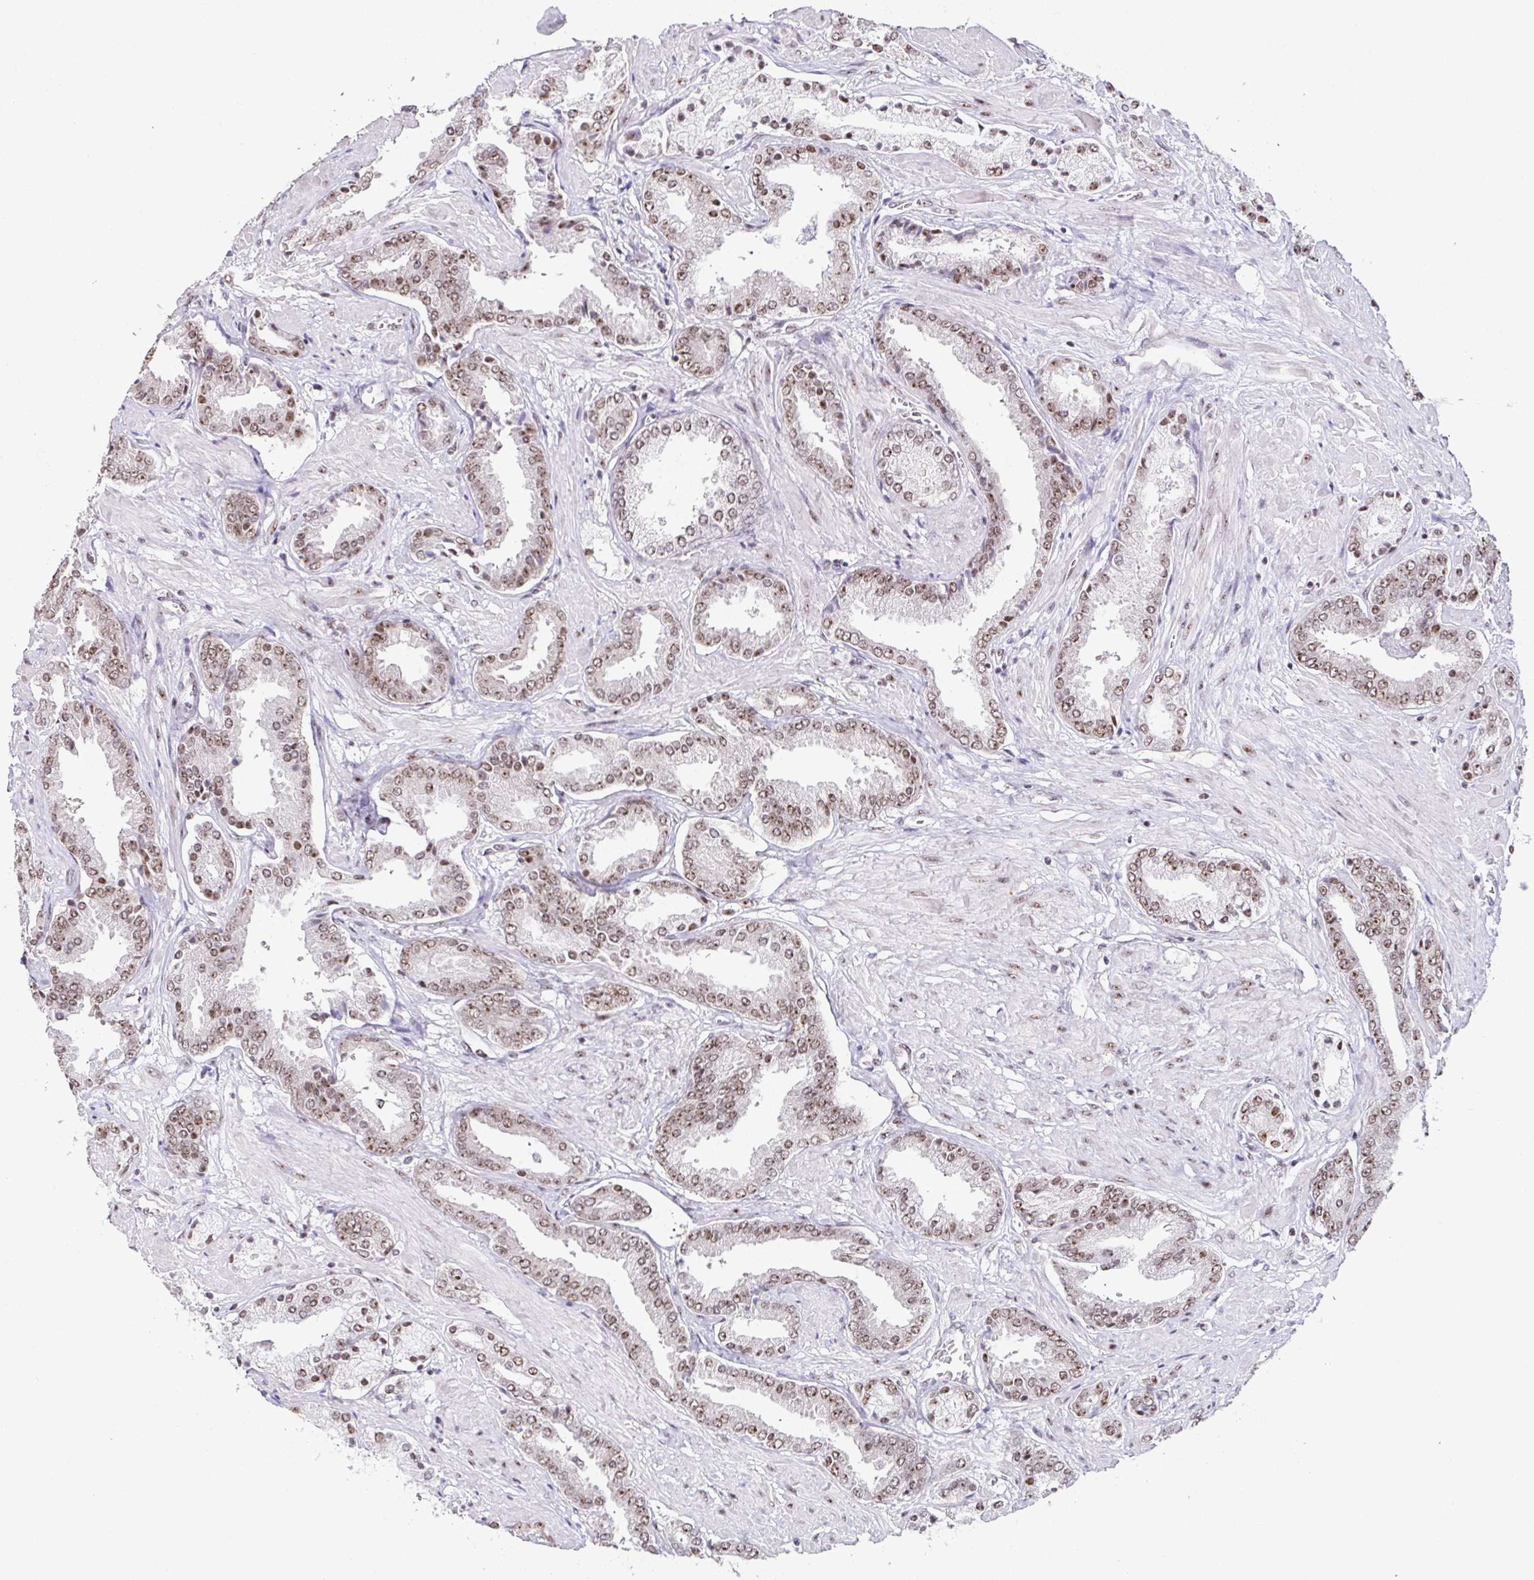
{"staining": {"intensity": "moderate", "quantity": ">75%", "location": "nuclear"}, "tissue": "prostate cancer", "cell_type": "Tumor cells", "image_type": "cancer", "snomed": [{"axis": "morphology", "description": "Adenocarcinoma, High grade"}, {"axis": "topography", "description": "Prostate"}], "caption": "Protein staining exhibits moderate nuclear expression in about >75% of tumor cells in prostate cancer (high-grade adenocarcinoma).", "gene": "ZNF800", "patient": {"sex": "male", "age": 56}}